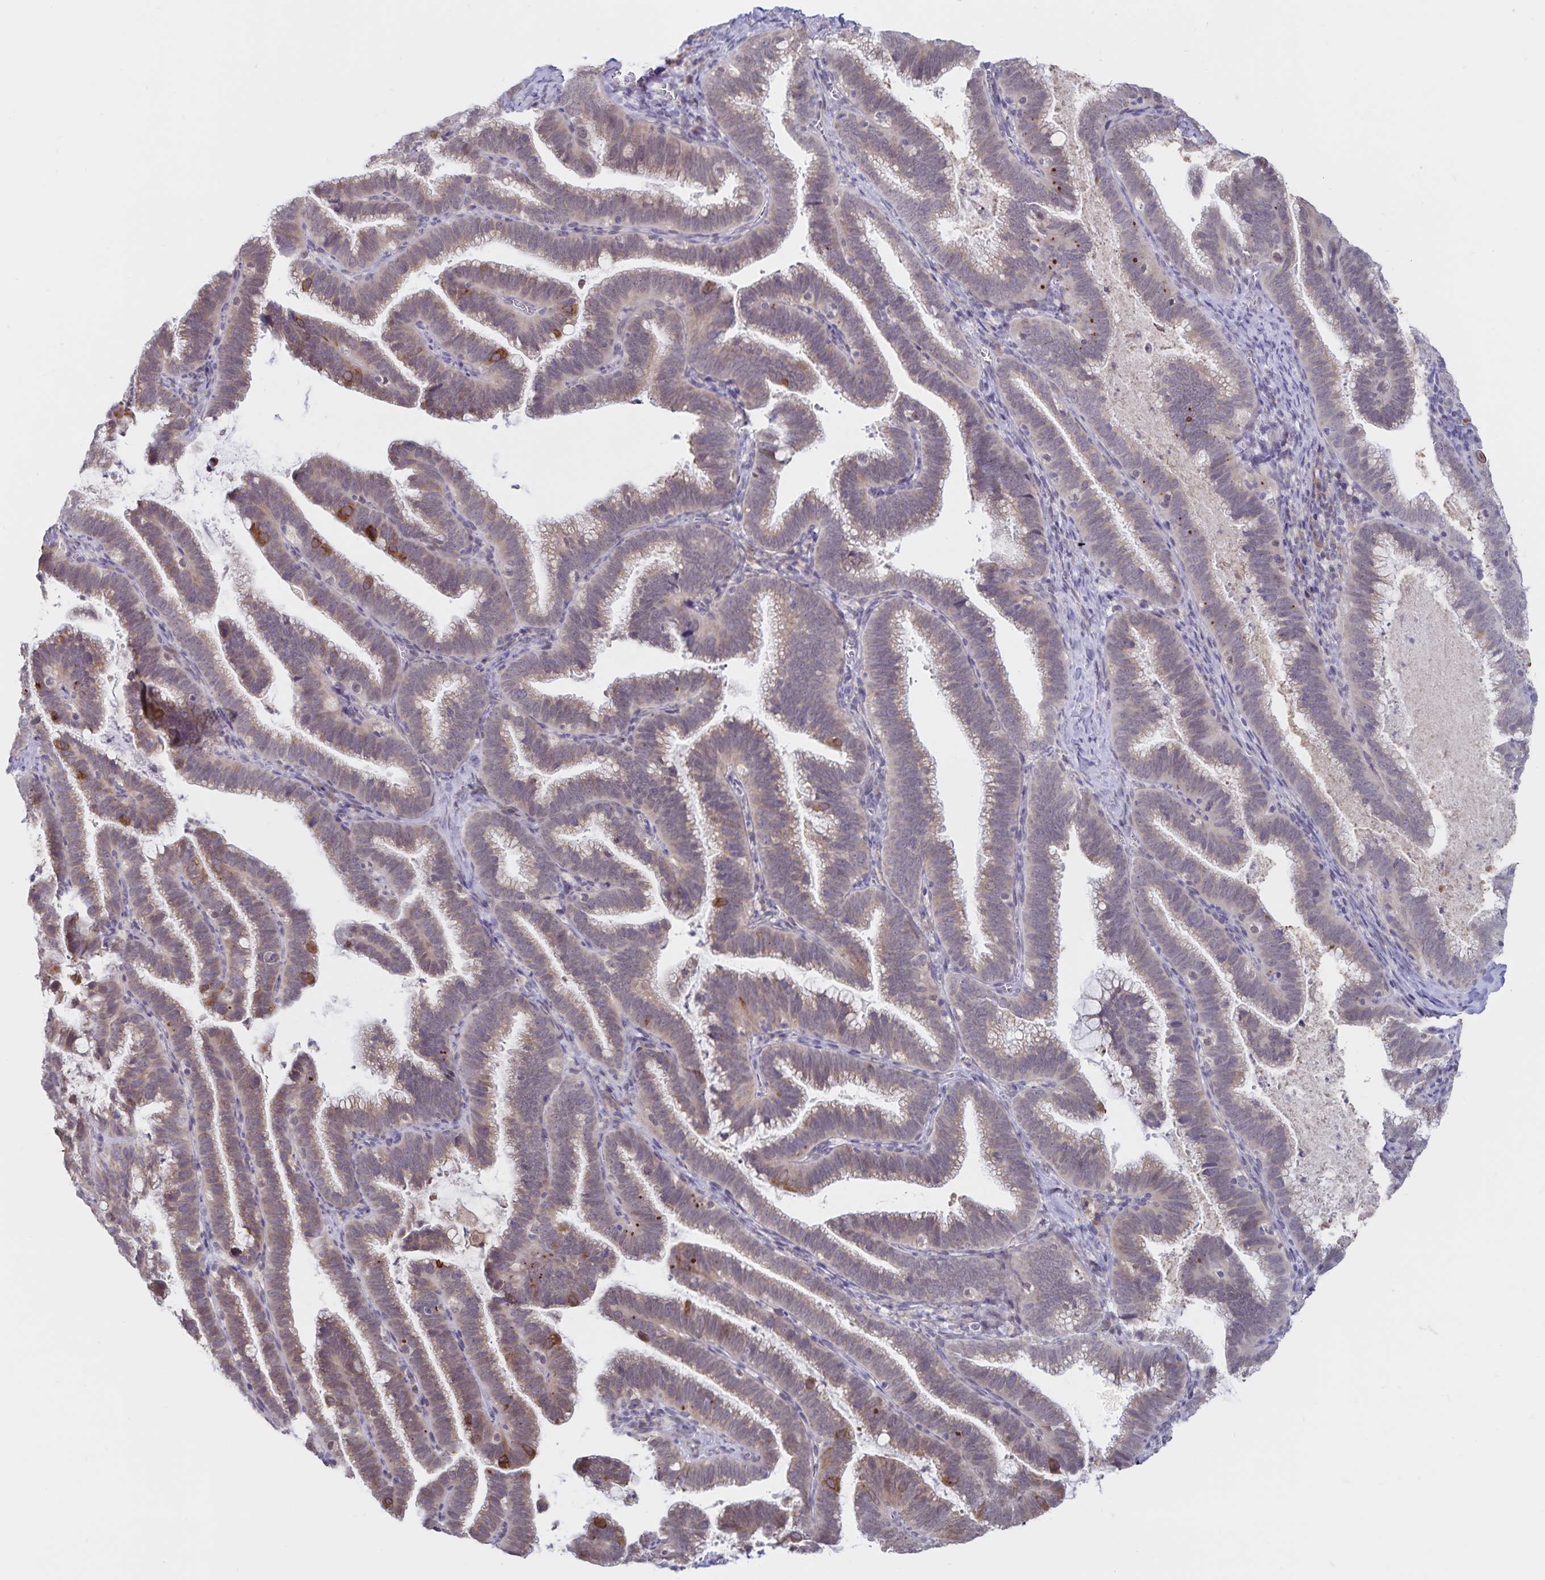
{"staining": {"intensity": "weak", "quantity": ">75%", "location": "cytoplasmic/membranous"}, "tissue": "cervical cancer", "cell_type": "Tumor cells", "image_type": "cancer", "snomed": [{"axis": "morphology", "description": "Adenocarcinoma, NOS"}, {"axis": "topography", "description": "Cervix"}], "caption": "Immunohistochemical staining of human cervical cancer (adenocarcinoma) reveals low levels of weak cytoplasmic/membranous protein expression in about >75% of tumor cells. Using DAB (brown) and hematoxylin (blue) stains, captured at high magnification using brightfield microscopy.", "gene": "ATP2A2", "patient": {"sex": "female", "age": 61}}